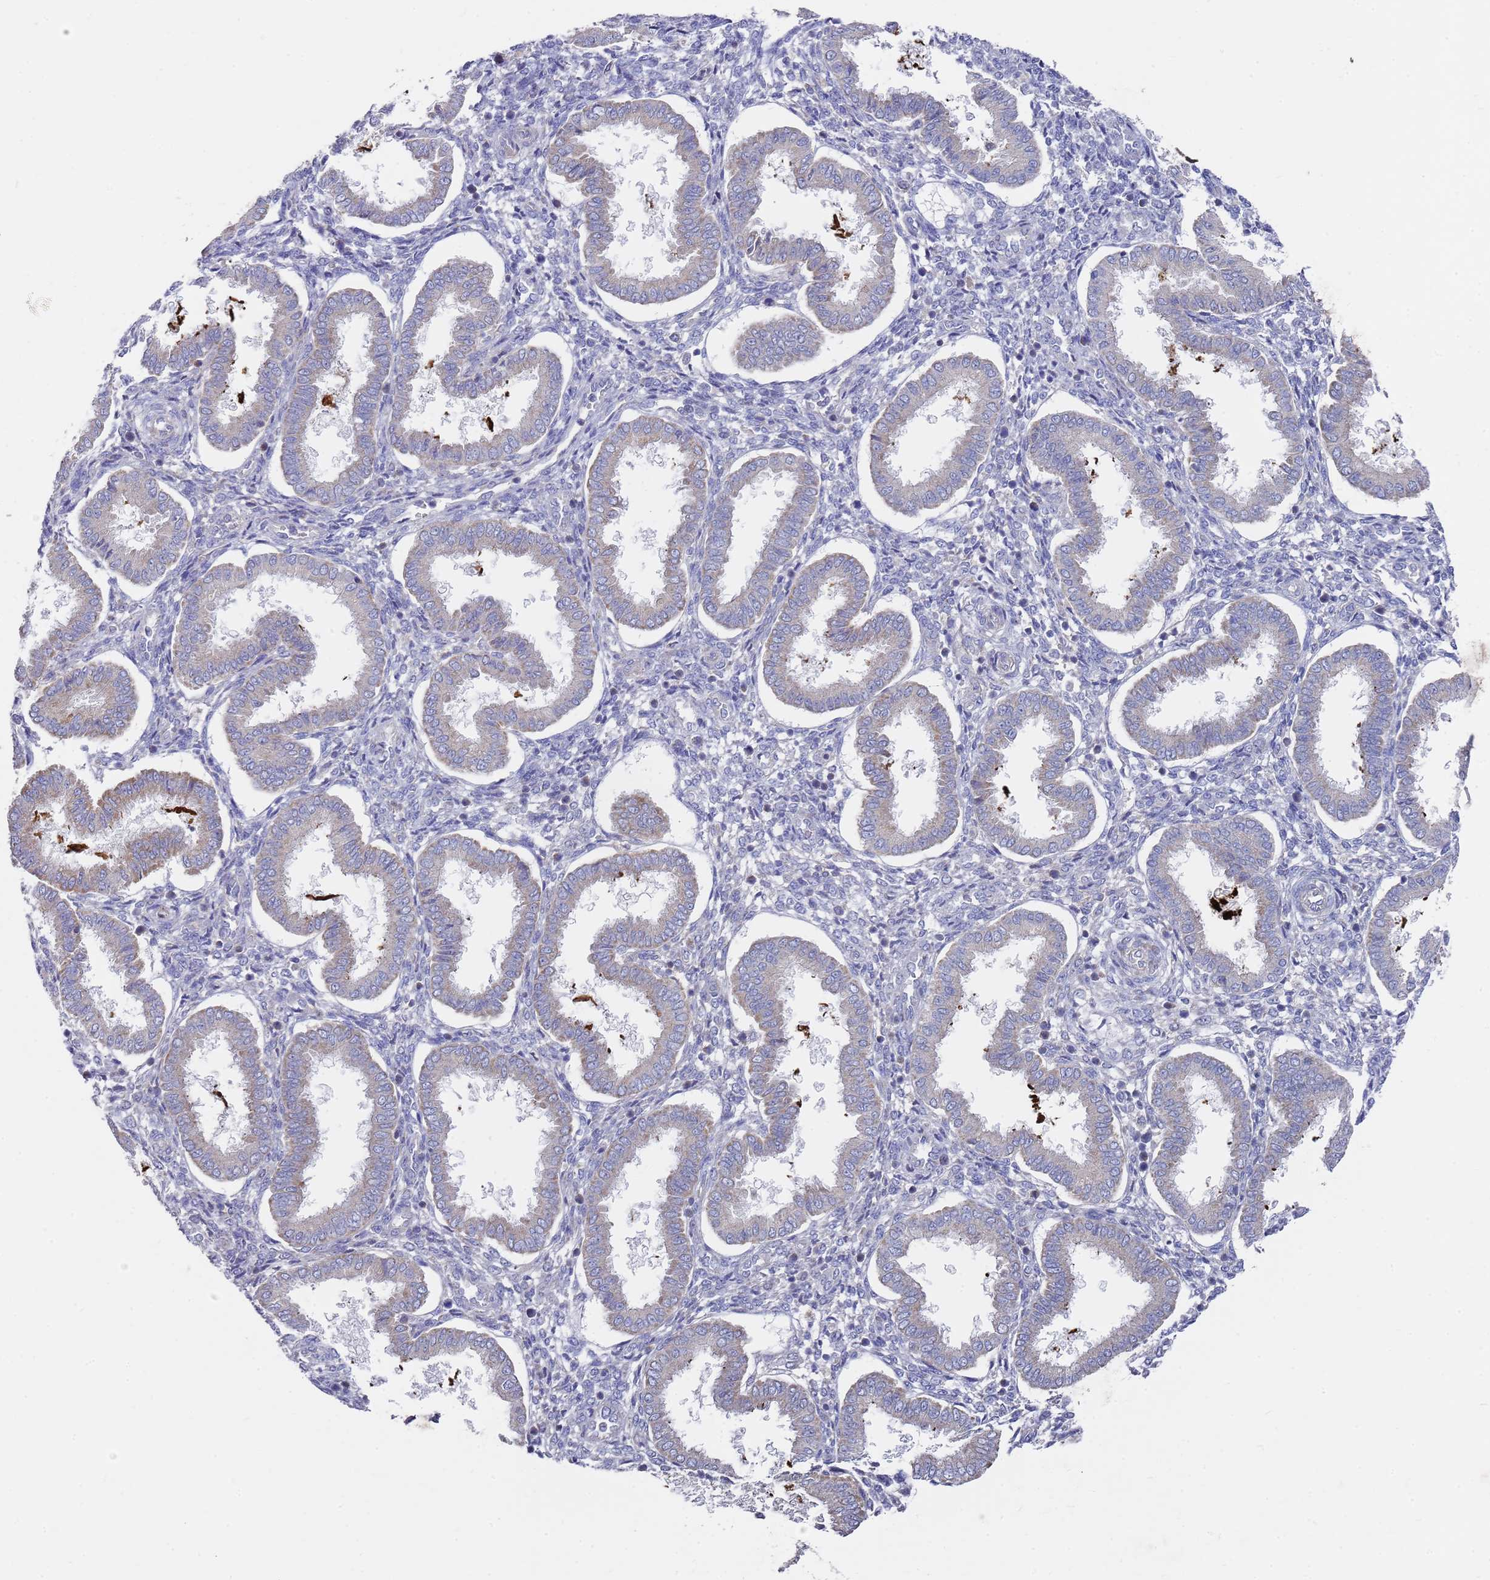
{"staining": {"intensity": "negative", "quantity": "none", "location": "none"}, "tissue": "endometrium", "cell_type": "Cells in endometrial stroma", "image_type": "normal", "snomed": [{"axis": "morphology", "description": "Normal tissue, NOS"}, {"axis": "topography", "description": "Endometrium"}], "caption": "Photomicrograph shows no protein expression in cells in endometrial stroma of benign endometrium.", "gene": "SCAPER", "patient": {"sex": "female", "age": 24}}